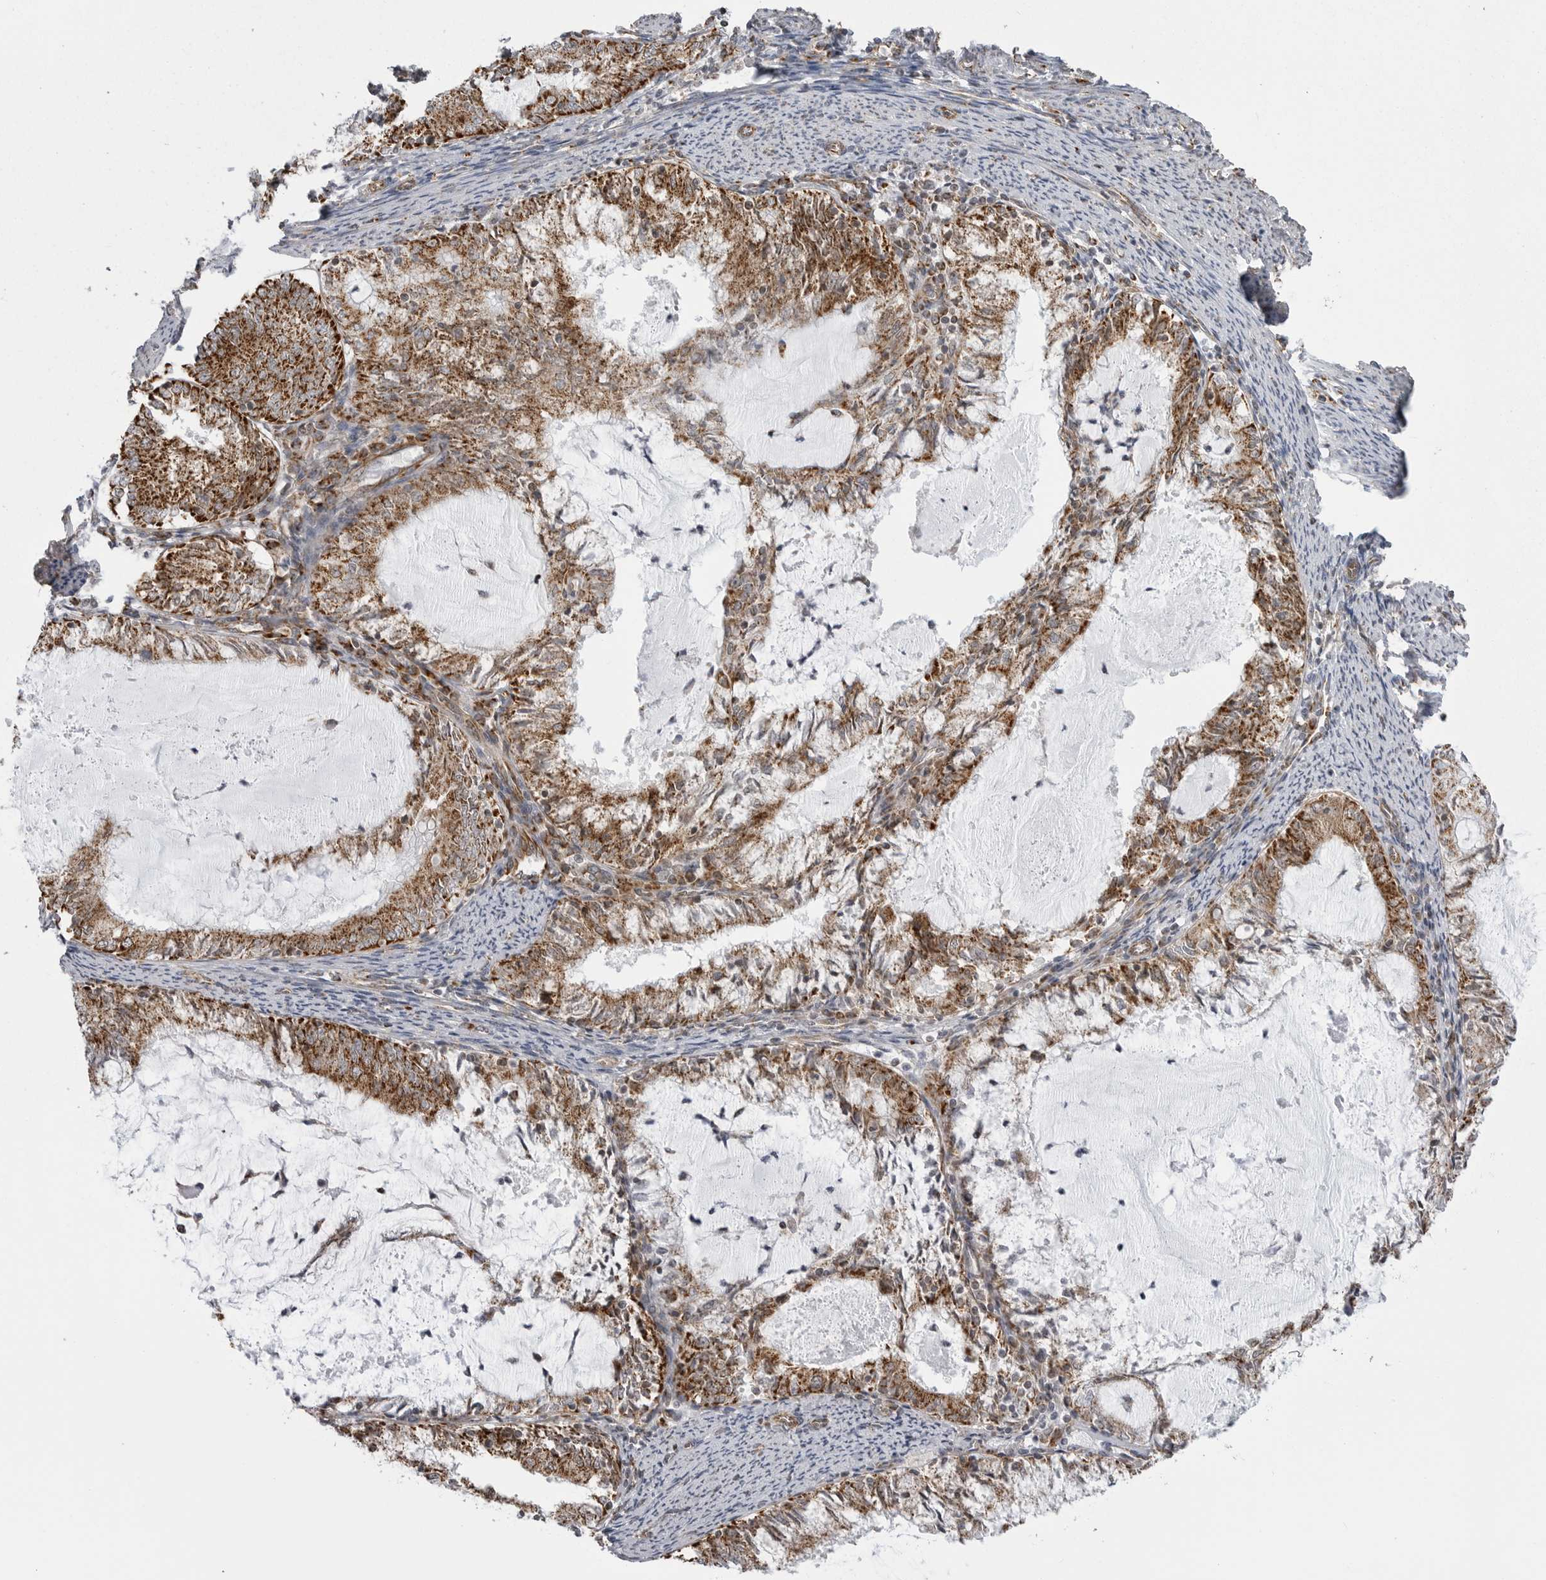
{"staining": {"intensity": "strong", "quantity": ">75%", "location": "cytoplasmic/membranous"}, "tissue": "endometrial cancer", "cell_type": "Tumor cells", "image_type": "cancer", "snomed": [{"axis": "morphology", "description": "Adenocarcinoma, NOS"}, {"axis": "topography", "description": "Endometrium"}], "caption": "Human endometrial cancer (adenocarcinoma) stained for a protein (brown) demonstrates strong cytoplasmic/membranous positive staining in approximately >75% of tumor cells.", "gene": "FH", "patient": {"sex": "female", "age": 57}}